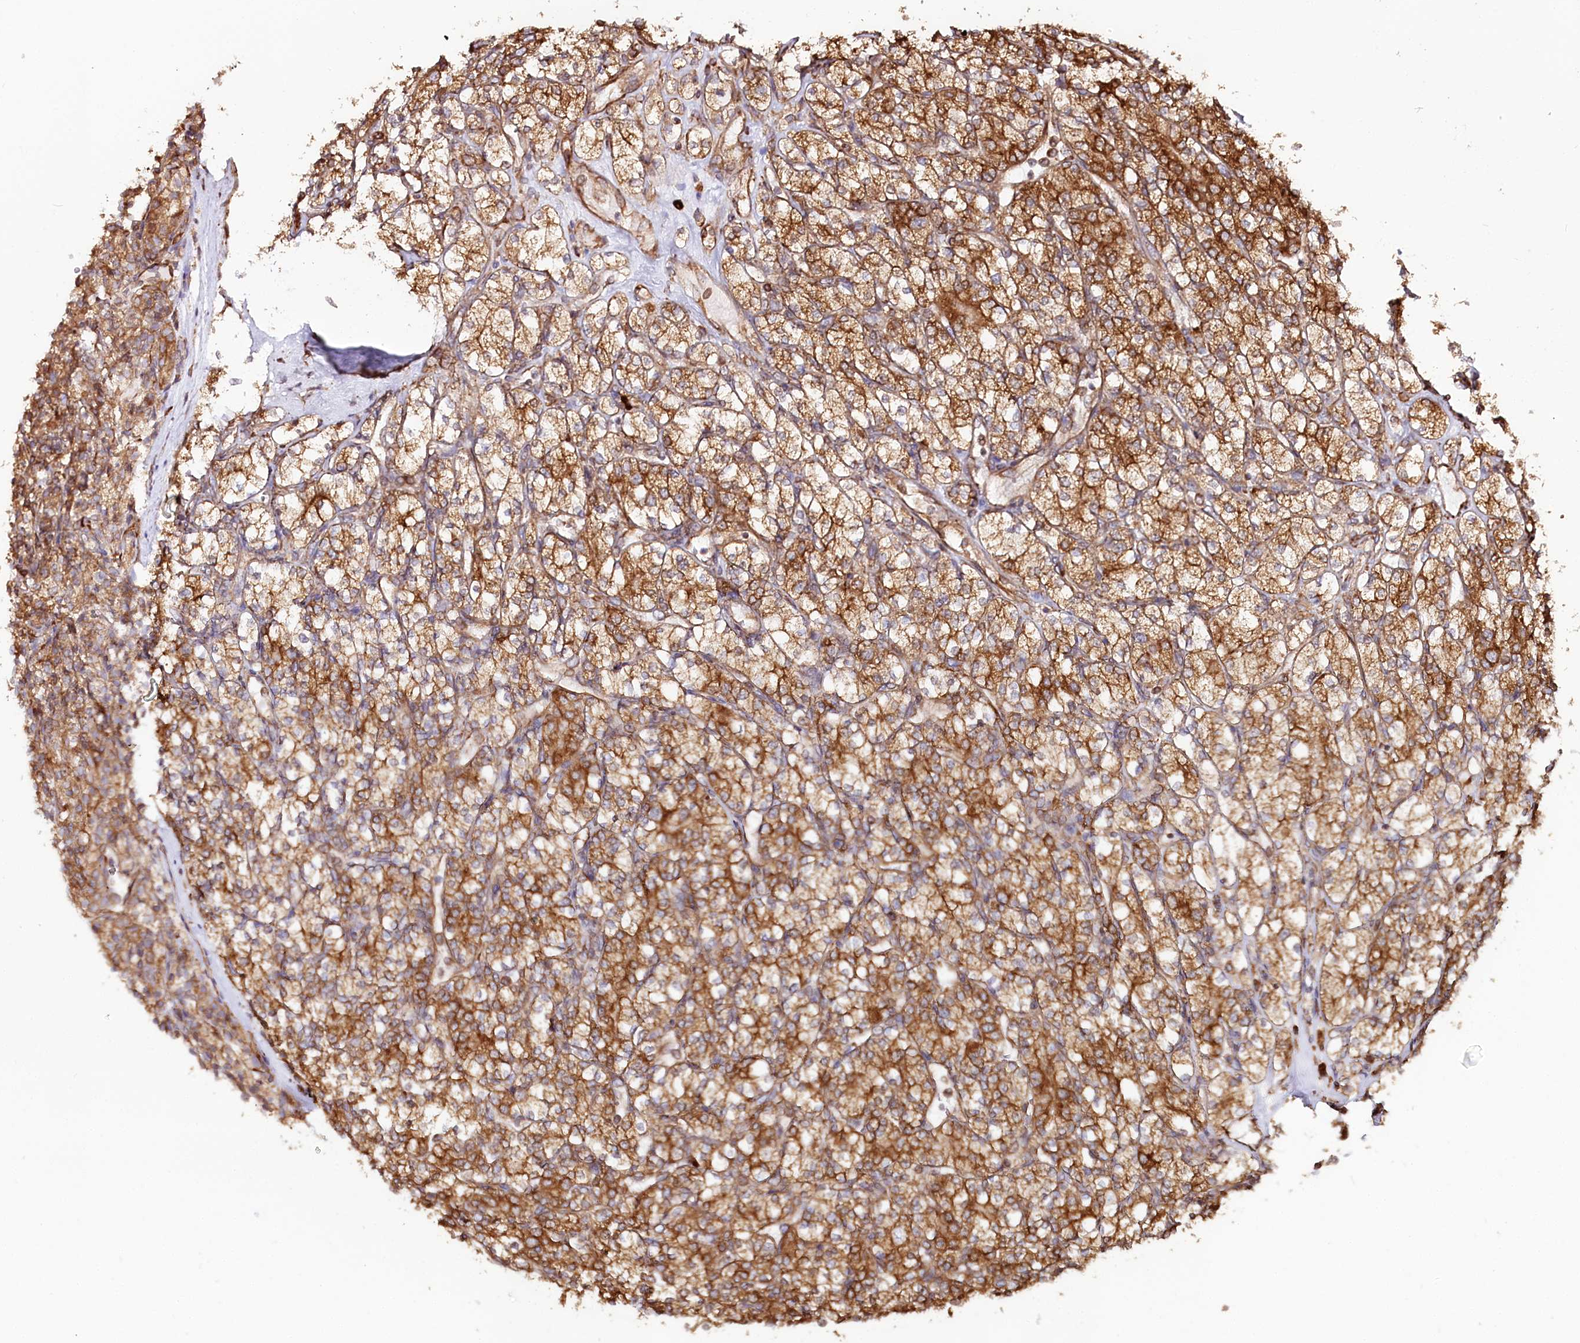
{"staining": {"intensity": "strong", "quantity": ">75%", "location": "cytoplasmic/membranous"}, "tissue": "renal cancer", "cell_type": "Tumor cells", "image_type": "cancer", "snomed": [{"axis": "morphology", "description": "Adenocarcinoma, NOS"}, {"axis": "topography", "description": "Kidney"}], "caption": "An immunohistochemistry histopathology image of neoplastic tissue is shown. Protein staining in brown labels strong cytoplasmic/membranous positivity in renal cancer within tumor cells.", "gene": "CNPY2", "patient": {"sex": "male", "age": 77}}